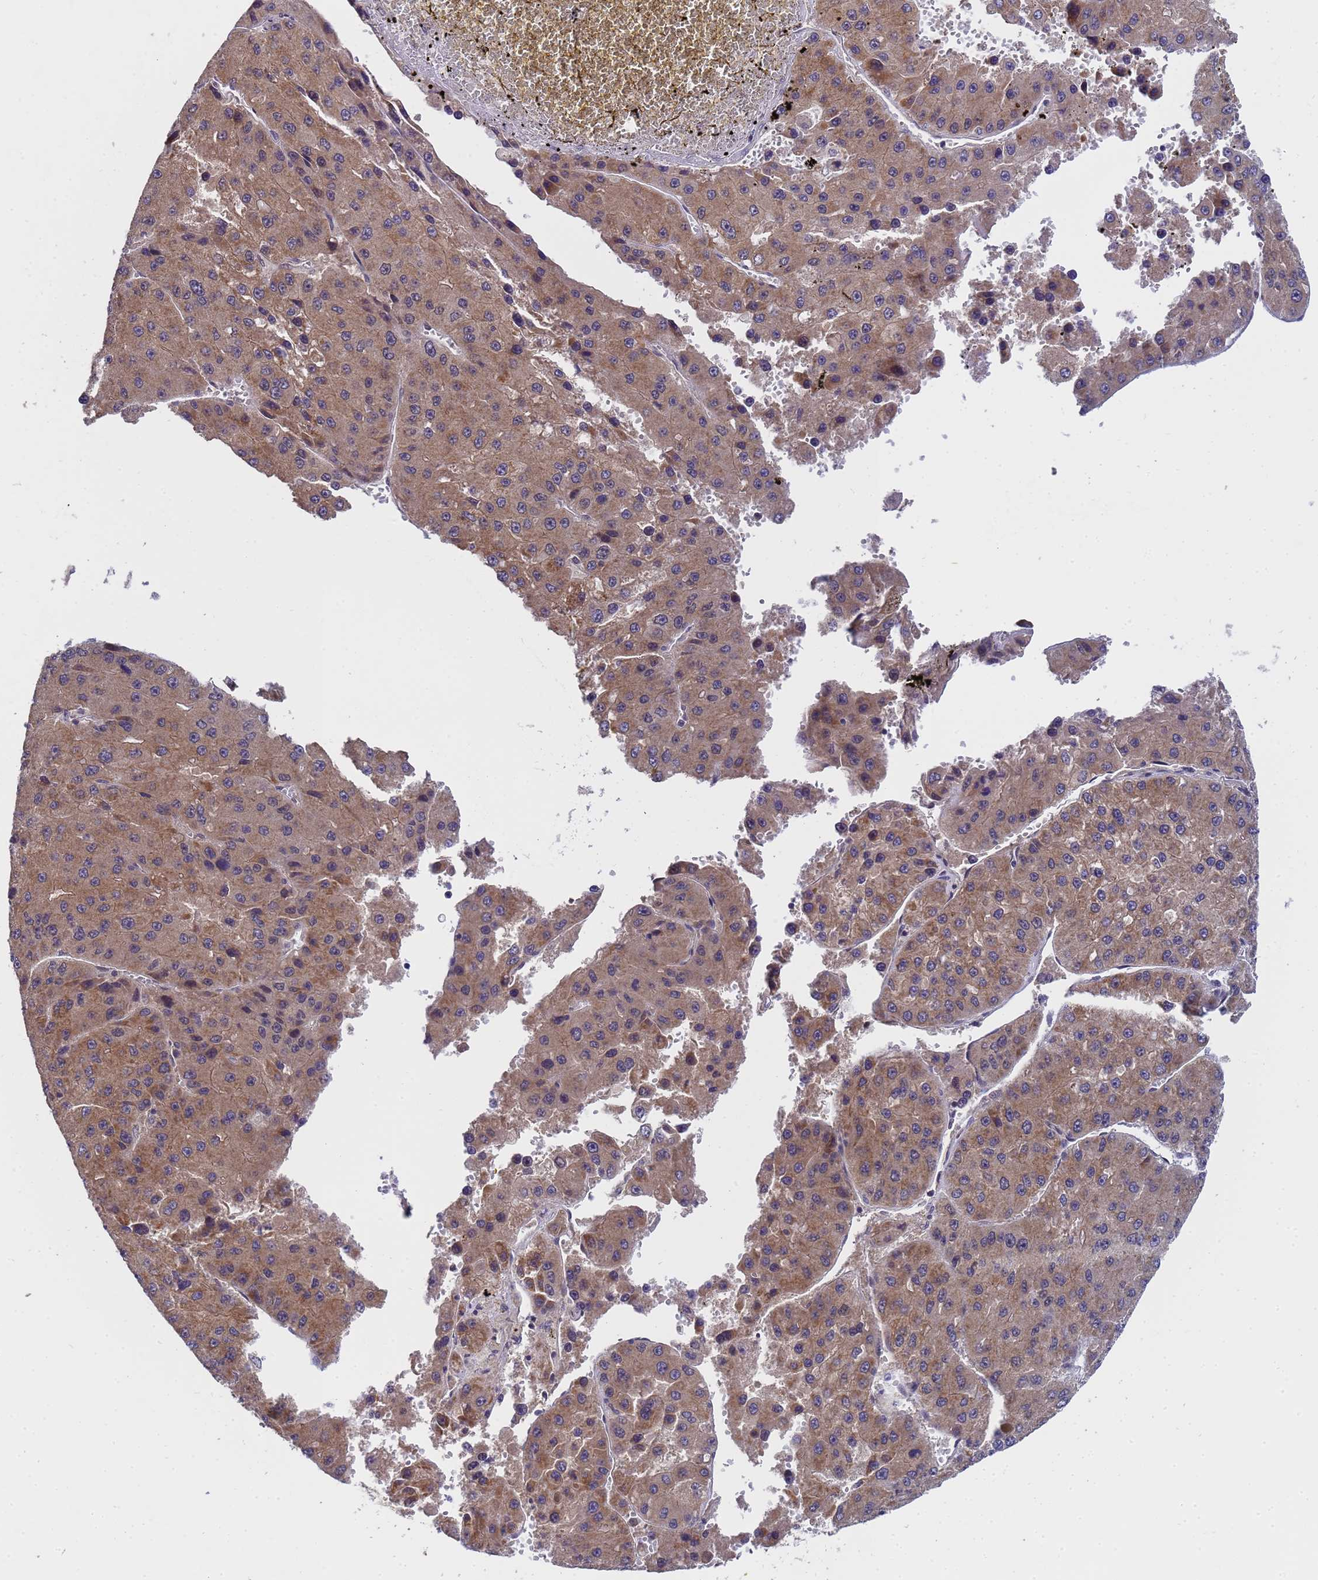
{"staining": {"intensity": "moderate", "quantity": ">75%", "location": "cytoplasmic/membranous"}, "tissue": "liver cancer", "cell_type": "Tumor cells", "image_type": "cancer", "snomed": [{"axis": "morphology", "description": "Carcinoma, Hepatocellular, NOS"}, {"axis": "topography", "description": "Liver"}], "caption": "Moderate cytoplasmic/membranous expression is appreciated in about >75% of tumor cells in liver cancer (hepatocellular carcinoma).", "gene": "ANAPC13", "patient": {"sex": "female", "age": 73}}